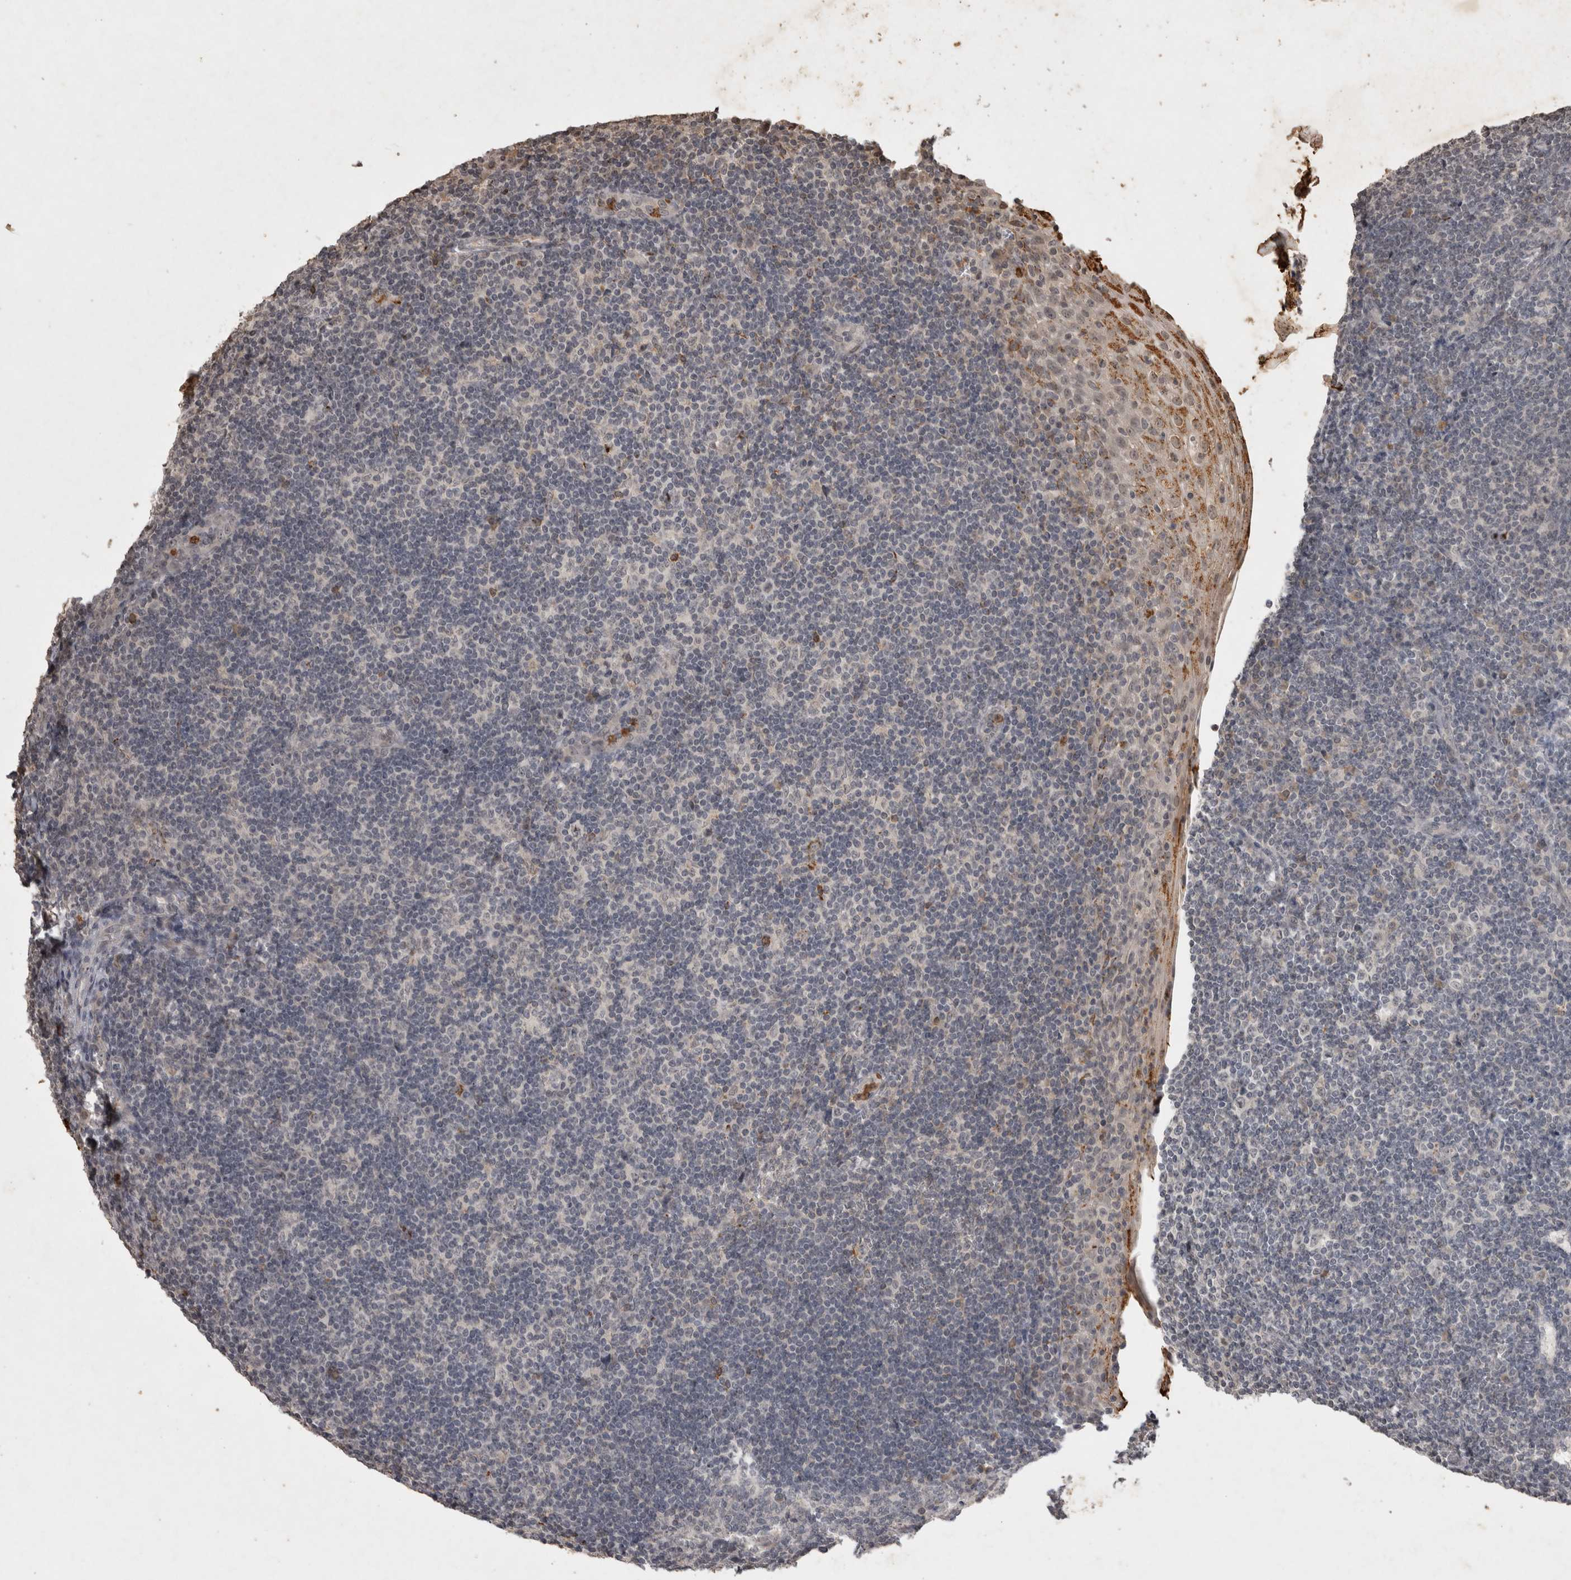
{"staining": {"intensity": "negative", "quantity": "none", "location": "none"}, "tissue": "tonsil", "cell_type": "Germinal center cells", "image_type": "normal", "snomed": [{"axis": "morphology", "description": "Normal tissue, NOS"}, {"axis": "topography", "description": "Tonsil"}], "caption": "Micrograph shows no significant protein expression in germinal center cells of benign tonsil.", "gene": "HRK", "patient": {"sex": "male", "age": 37}}